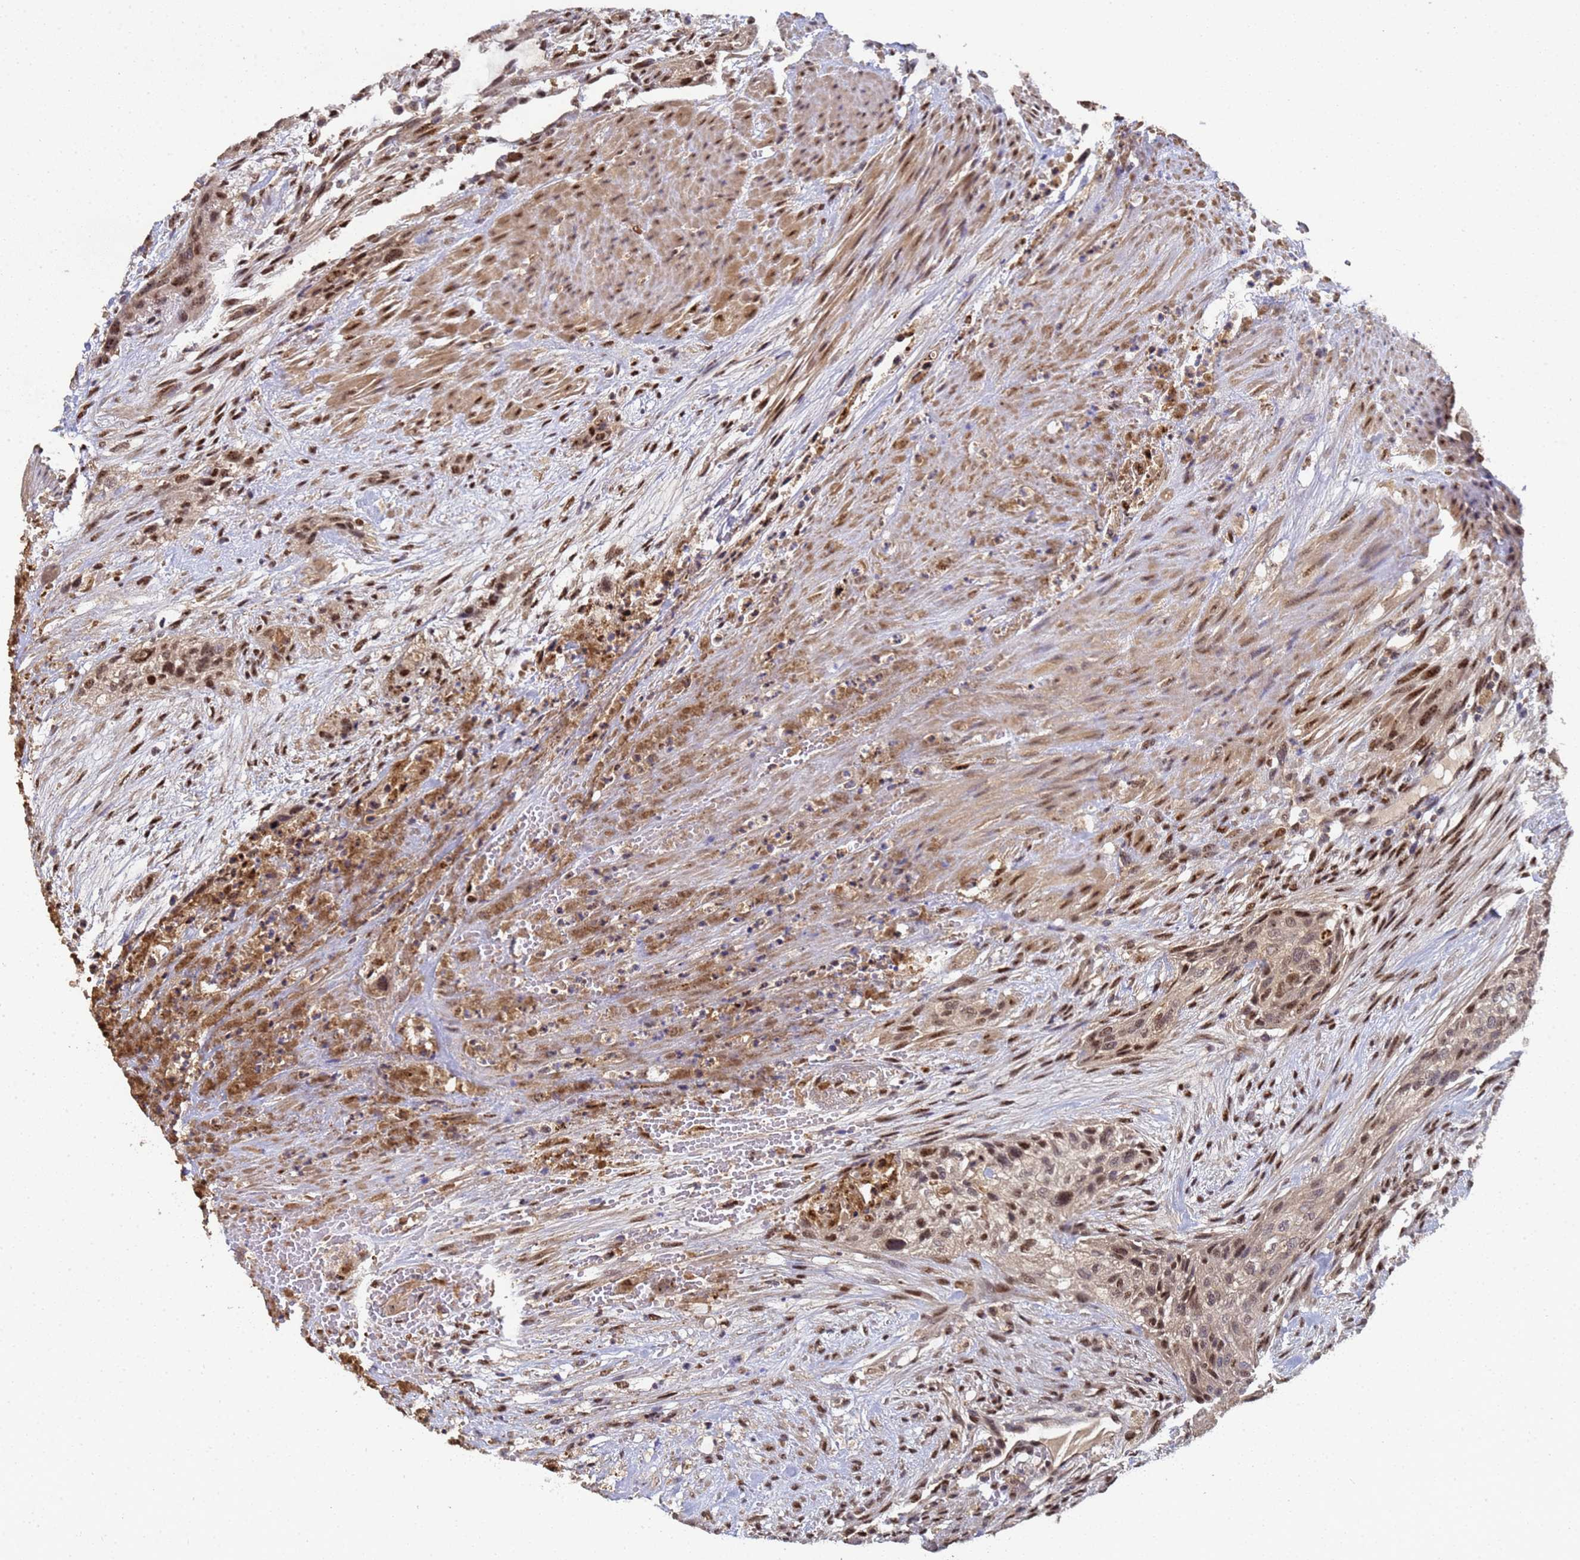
{"staining": {"intensity": "moderate", "quantity": ">75%", "location": "nuclear"}, "tissue": "urothelial cancer", "cell_type": "Tumor cells", "image_type": "cancer", "snomed": [{"axis": "morphology", "description": "Urothelial carcinoma, High grade"}, {"axis": "topography", "description": "Urinary bladder"}], "caption": "IHC histopathology image of neoplastic tissue: human urothelial cancer stained using immunohistochemistry (IHC) displays medium levels of moderate protein expression localized specifically in the nuclear of tumor cells, appearing as a nuclear brown color.", "gene": "SECISBP2", "patient": {"sex": "male", "age": 35}}